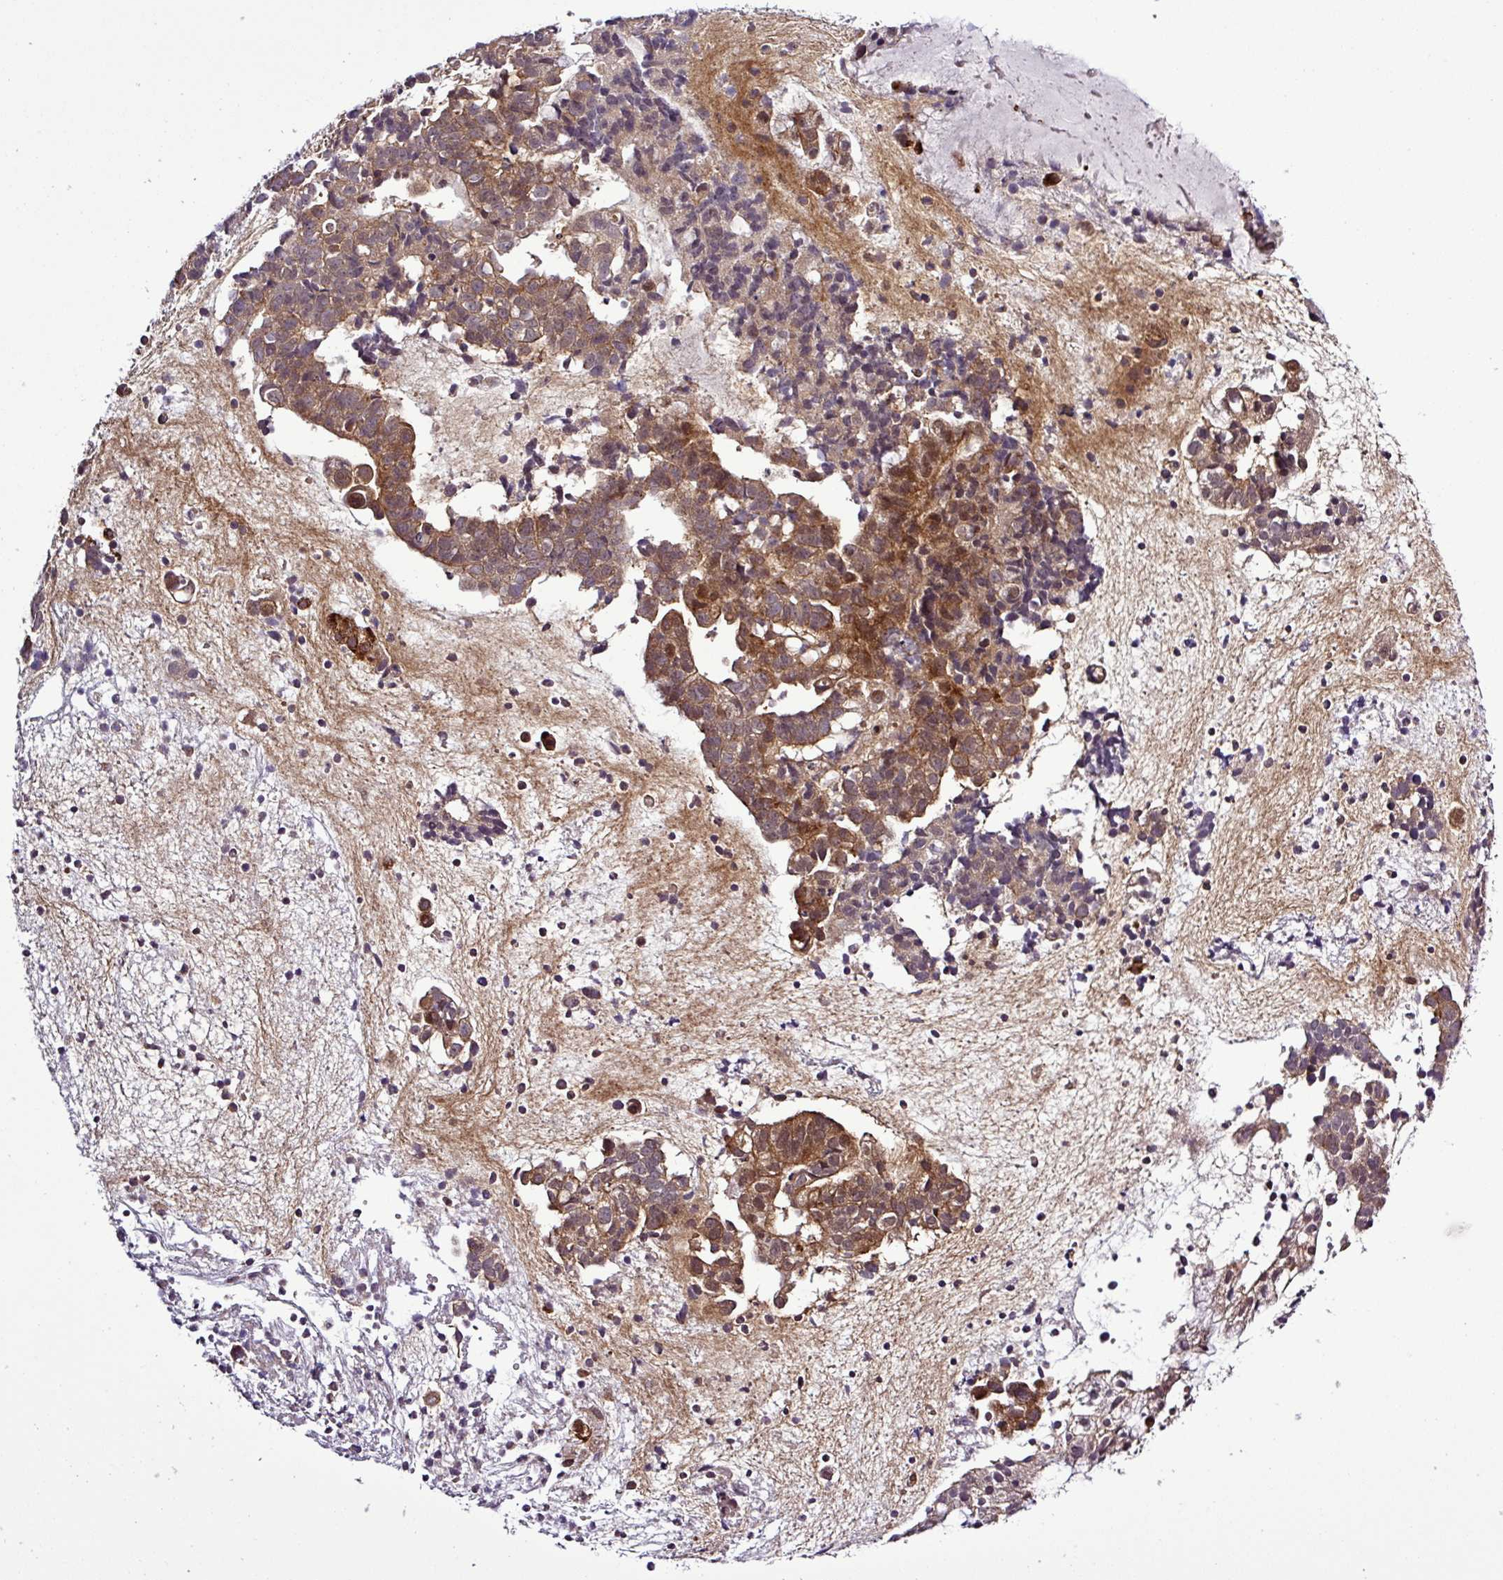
{"staining": {"intensity": "moderate", "quantity": ">75%", "location": "cytoplasmic/membranous,nuclear"}, "tissue": "endometrial cancer", "cell_type": "Tumor cells", "image_type": "cancer", "snomed": [{"axis": "morphology", "description": "Adenocarcinoma, NOS"}, {"axis": "topography", "description": "Endometrium"}], "caption": "Tumor cells demonstrate medium levels of moderate cytoplasmic/membranous and nuclear staining in about >75% of cells in human endometrial adenocarcinoma. (Brightfield microscopy of DAB IHC at high magnification).", "gene": "CARHSP1", "patient": {"sex": "female", "age": 76}}